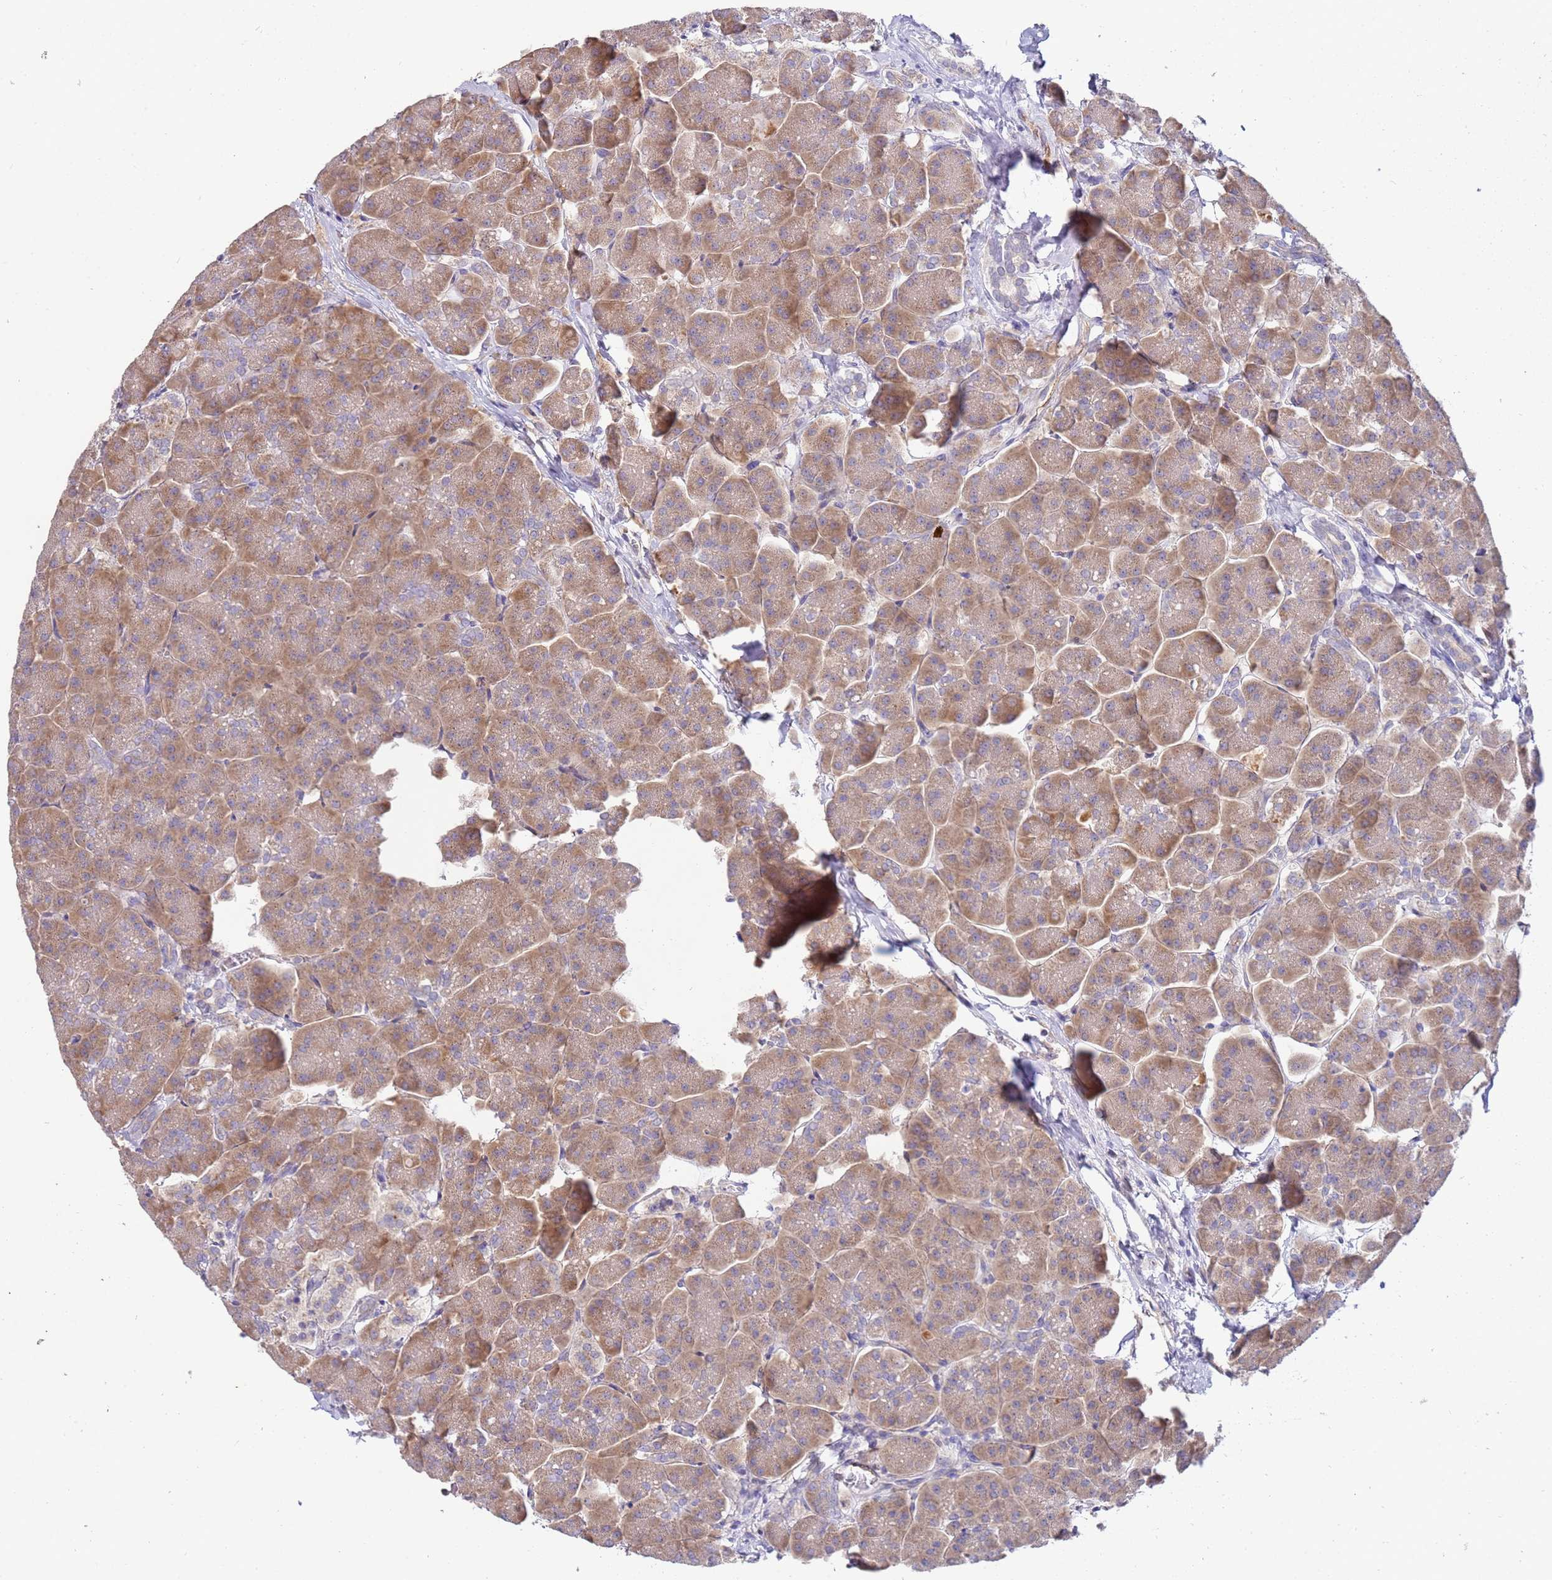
{"staining": {"intensity": "weak", "quantity": ">75%", "location": "cytoplasmic/membranous"}, "tissue": "pancreas", "cell_type": "Exocrine glandular cells", "image_type": "normal", "snomed": [{"axis": "morphology", "description": "Normal tissue, NOS"}, {"axis": "topography", "description": "Pancreas"}, {"axis": "topography", "description": "Peripheral nerve tissue"}], "caption": "Pancreas stained for a protein reveals weak cytoplasmic/membranous positivity in exocrine glandular cells.", "gene": "NMUR2", "patient": {"sex": "male", "age": 54}}